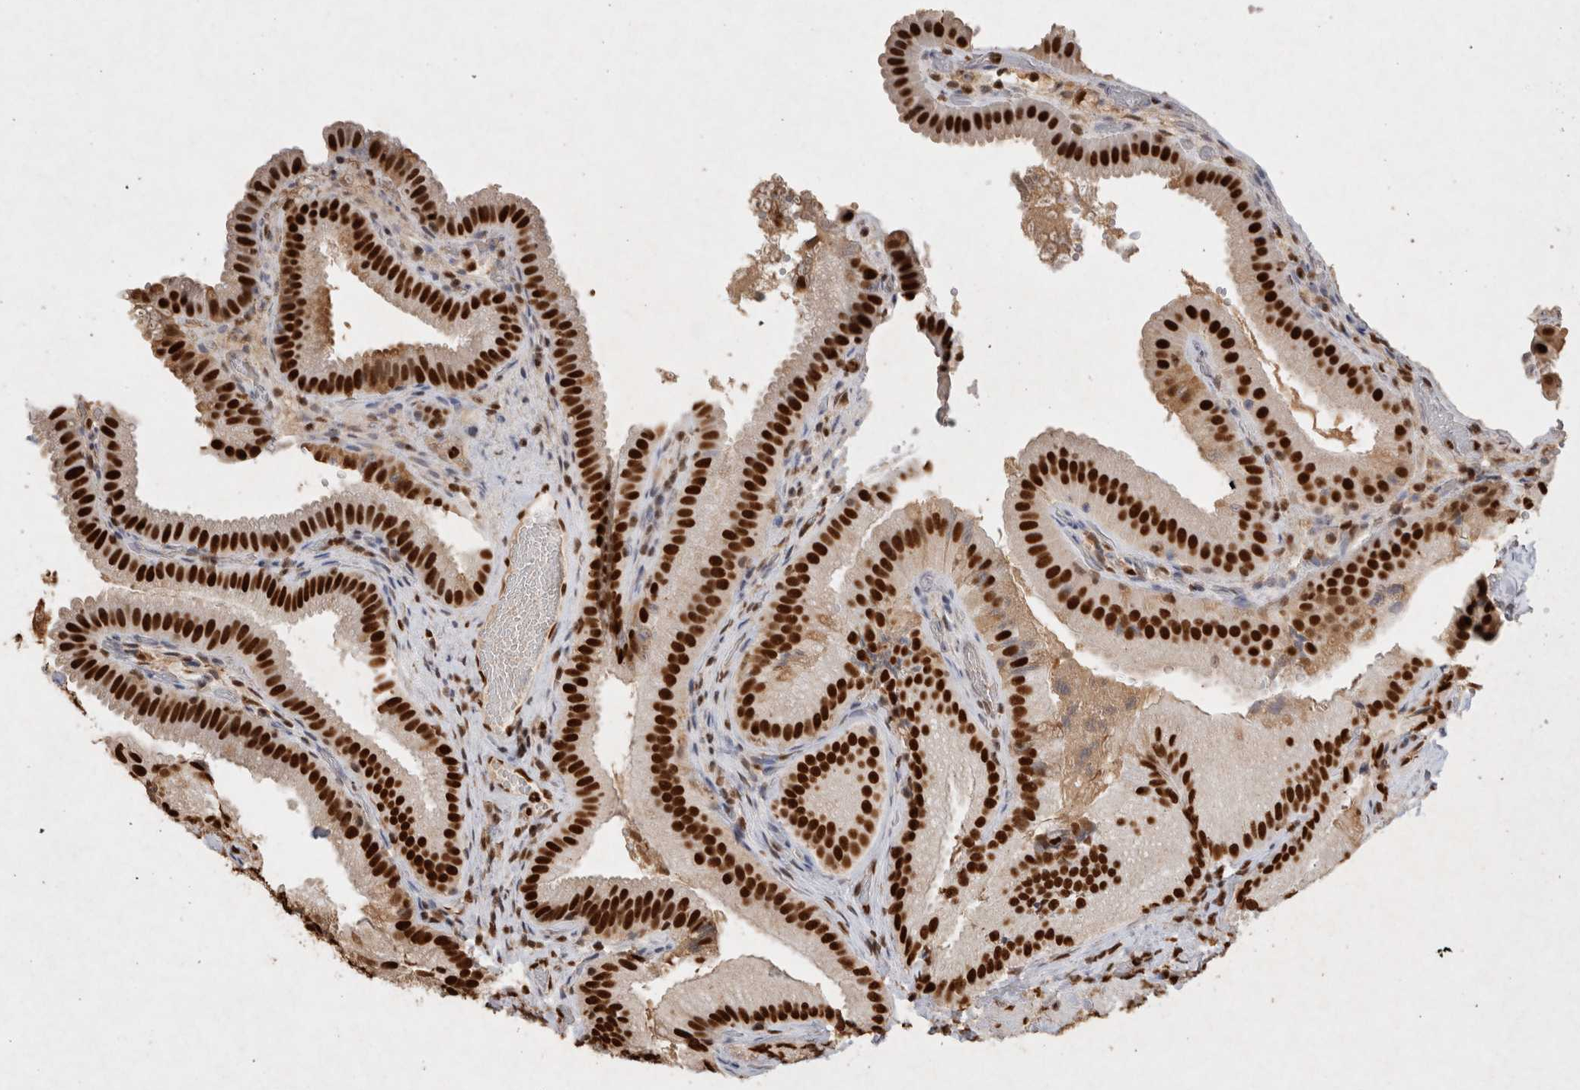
{"staining": {"intensity": "strong", "quantity": ">75%", "location": "nuclear"}, "tissue": "gallbladder", "cell_type": "Glandular cells", "image_type": "normal", "snomed": [{"axis": "morphology", "description": "Normal tissue, NOS"}, {"axis": "topography", "description": "Gallbladder"}], "caption": "Glandular cells display high levels of strong nuclear expression in about >75% of cells in benign gallbladder.", "gene": "HDGF", "patient": {"sex": "female", "age": 30}}